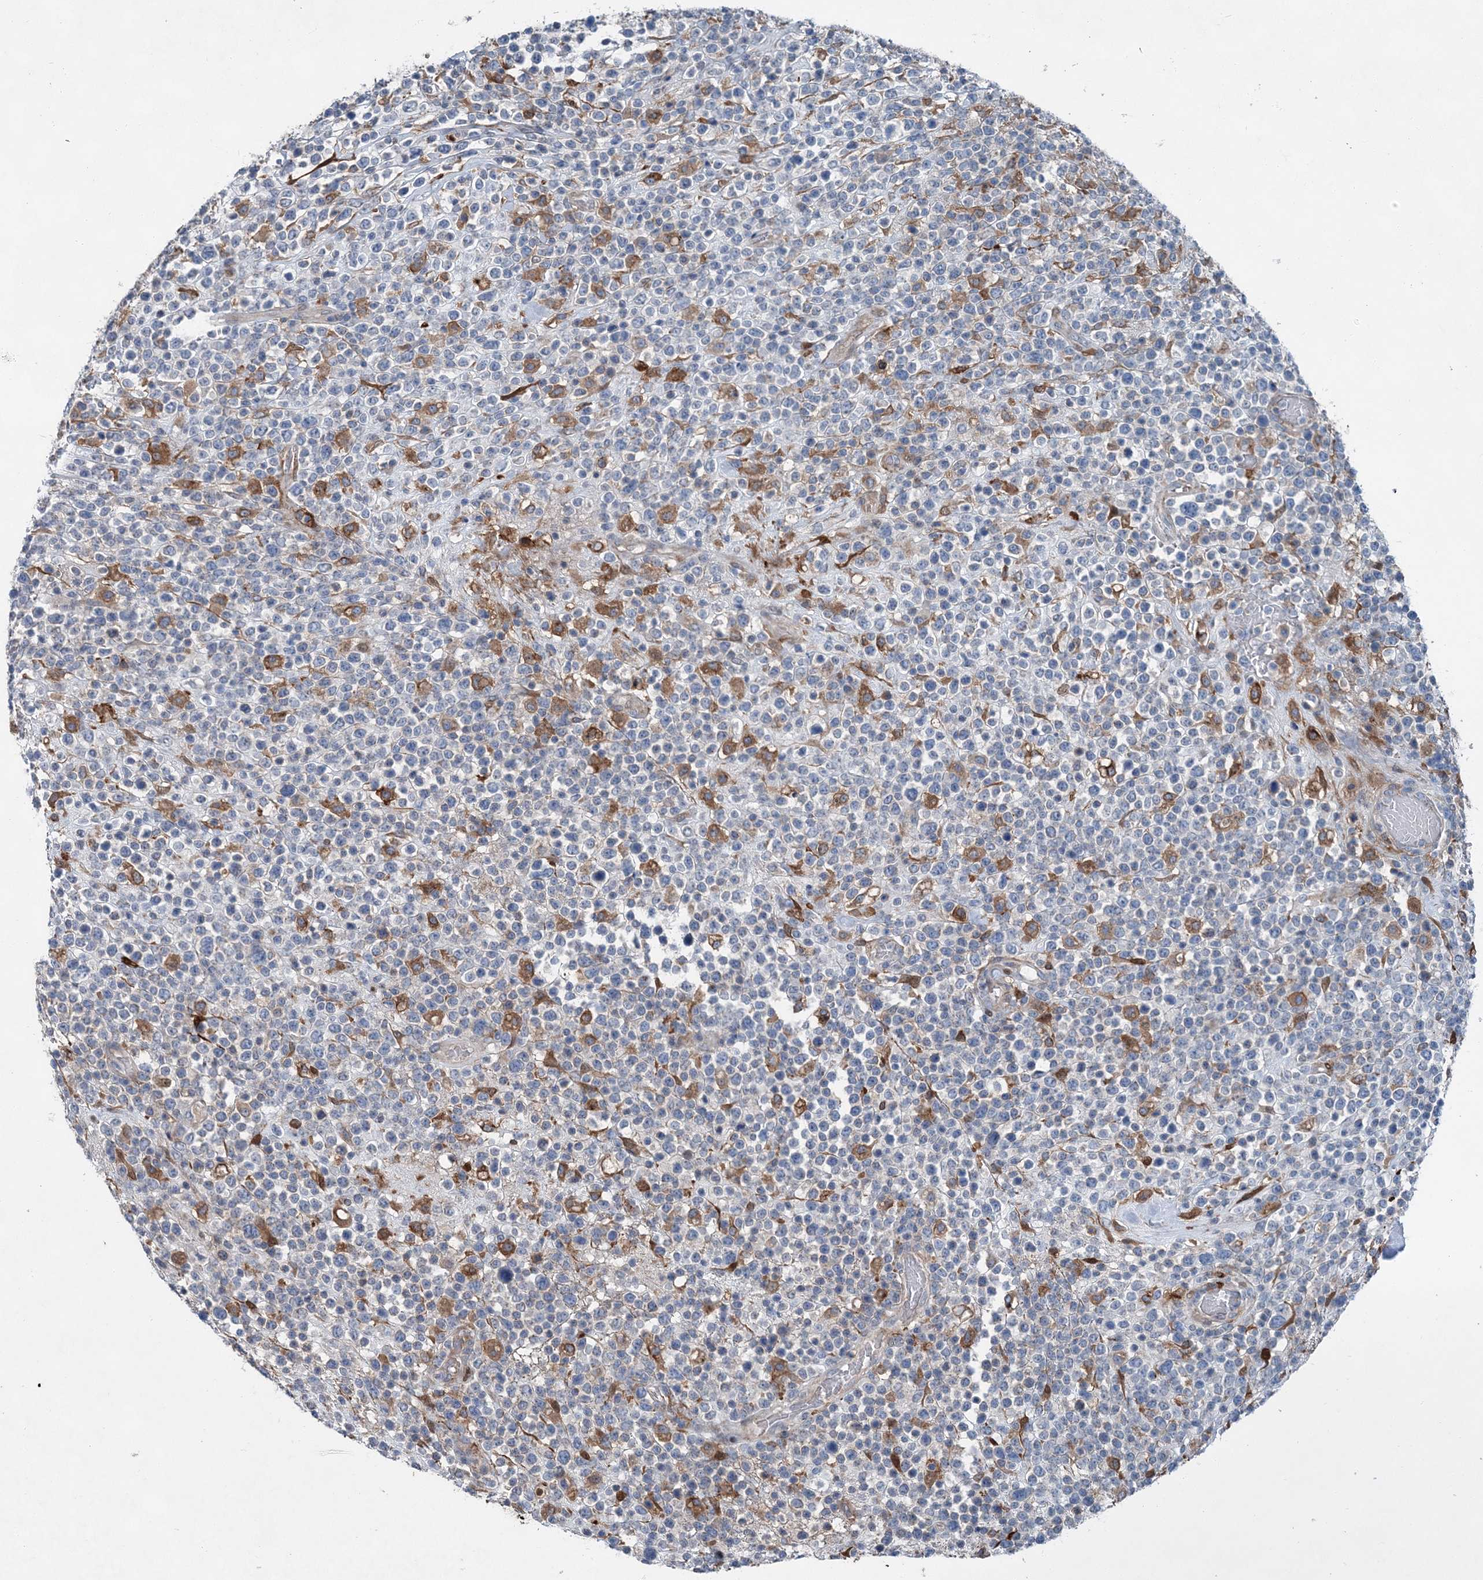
{"staining": {"intensity": "negative", "quantity": "none", "location": "none"}, "tissue": "lymphoma", "cell_type": "Tumor cells", "image_type": "cancer", "snomed": [{"axis": "morphology", "description": "Malignant lymphoma, non-Hodgkin's type, High grade"}, {"axis": "topography", "description": "Colon"}], "caption": "Immunohistochemistry histopathology image of lymphoma stained for a protein (brown), which displays no expression in tumor cells.", "gene": "SPOPL", "patient": {"sex": "female", "age": 53}}